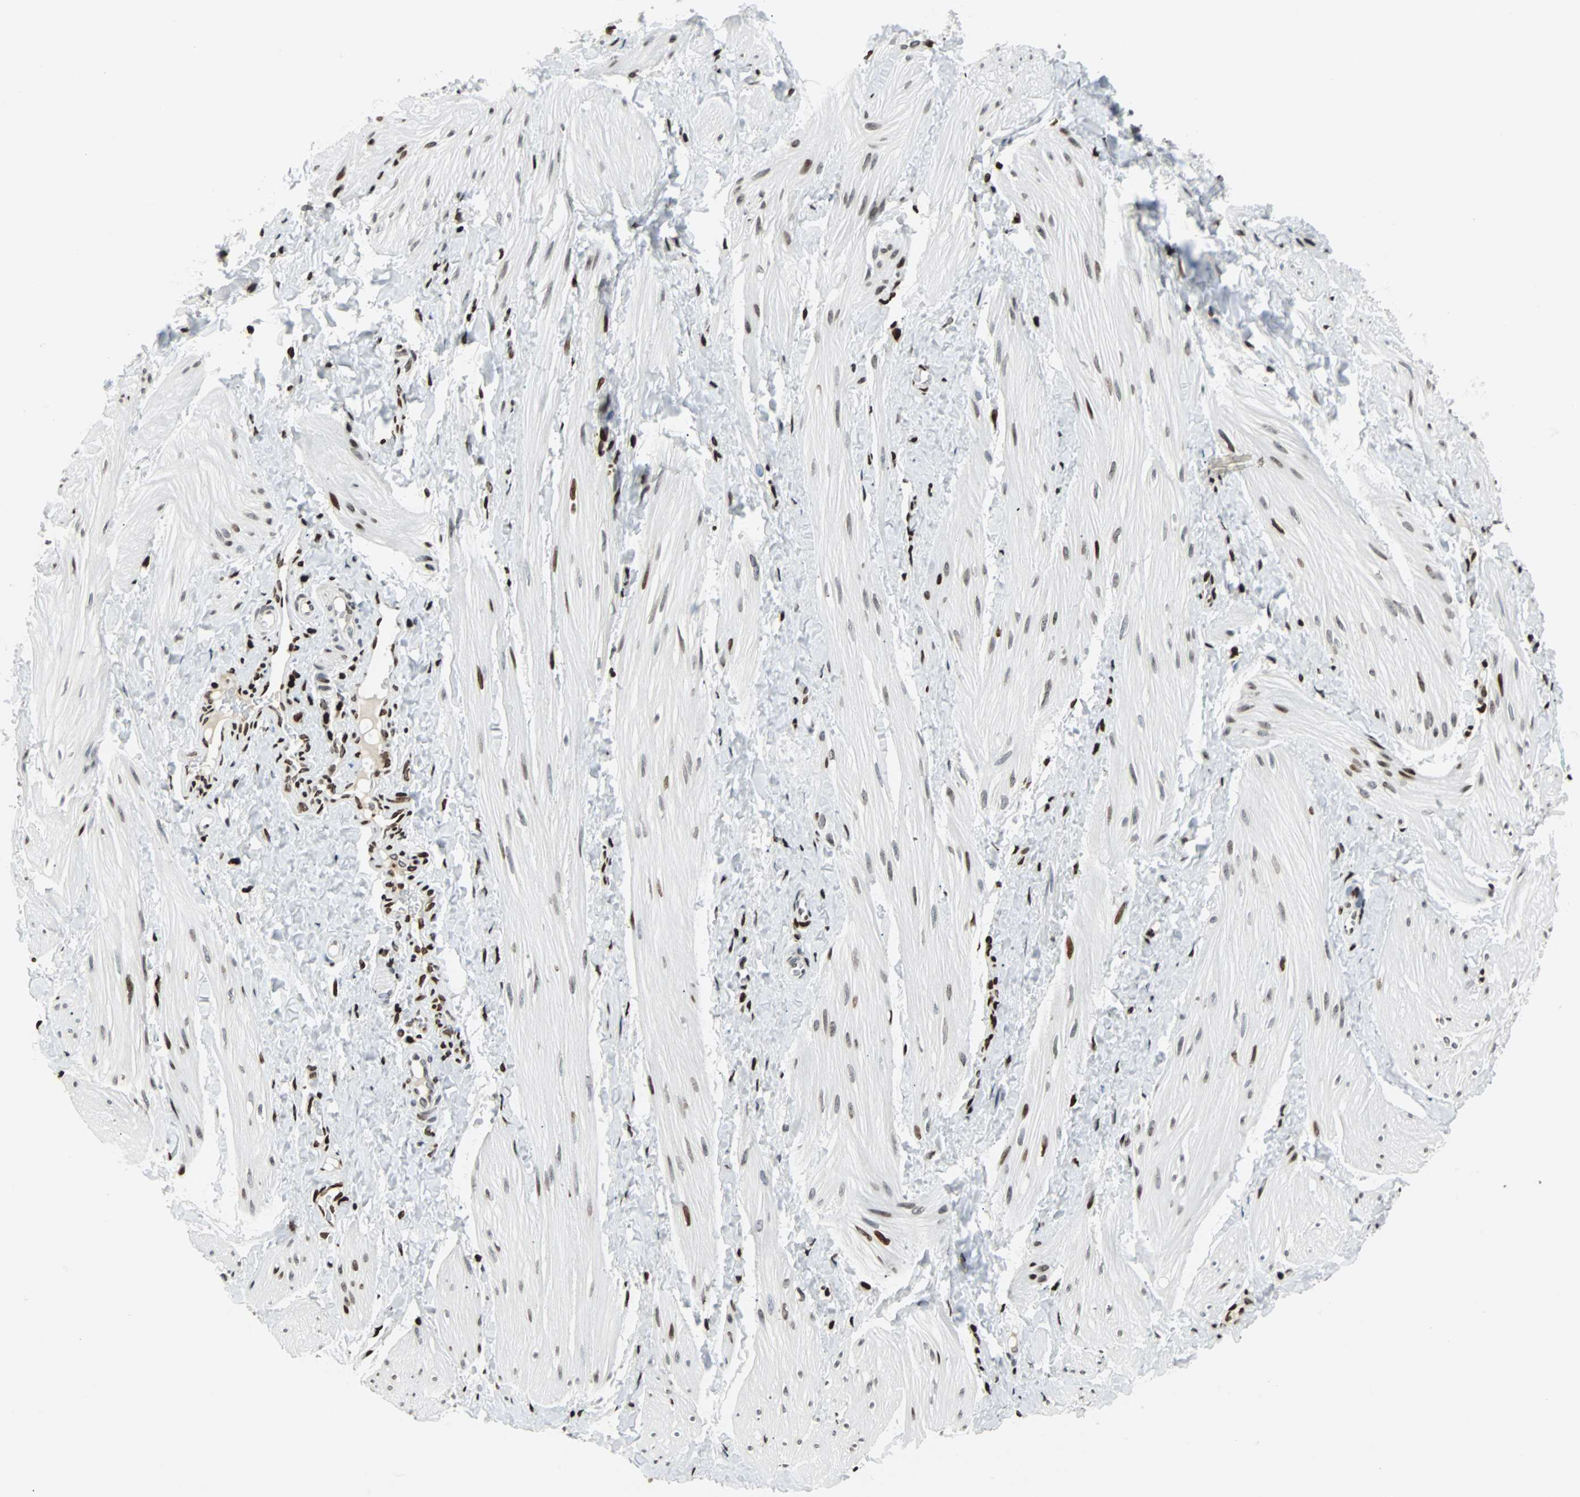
{"staining": {"intensity": "moderate", "quantity": "25%-75%", "location": "nuclear"}, "tissue": "smooth muscle", "cell_type": "Smooth muscle cells", "image_type": "normal", "snomed": [{"axis": "morphology", "description": "Normal tissue, NOS"}, {"axis": "topography", "description": "Smooth muscle"}], "caption": "Immunohistochemical staining of benign smooth muscle reveals 25%-75% levels of moderate nuclear protein positivity in about 25%-75% of smooth muscle cells. The protein of interest is shown in brown color, while the nuclei are stained blue.", "gene": "ZNF131", "patient": {"sex": "male", "age": 16}}